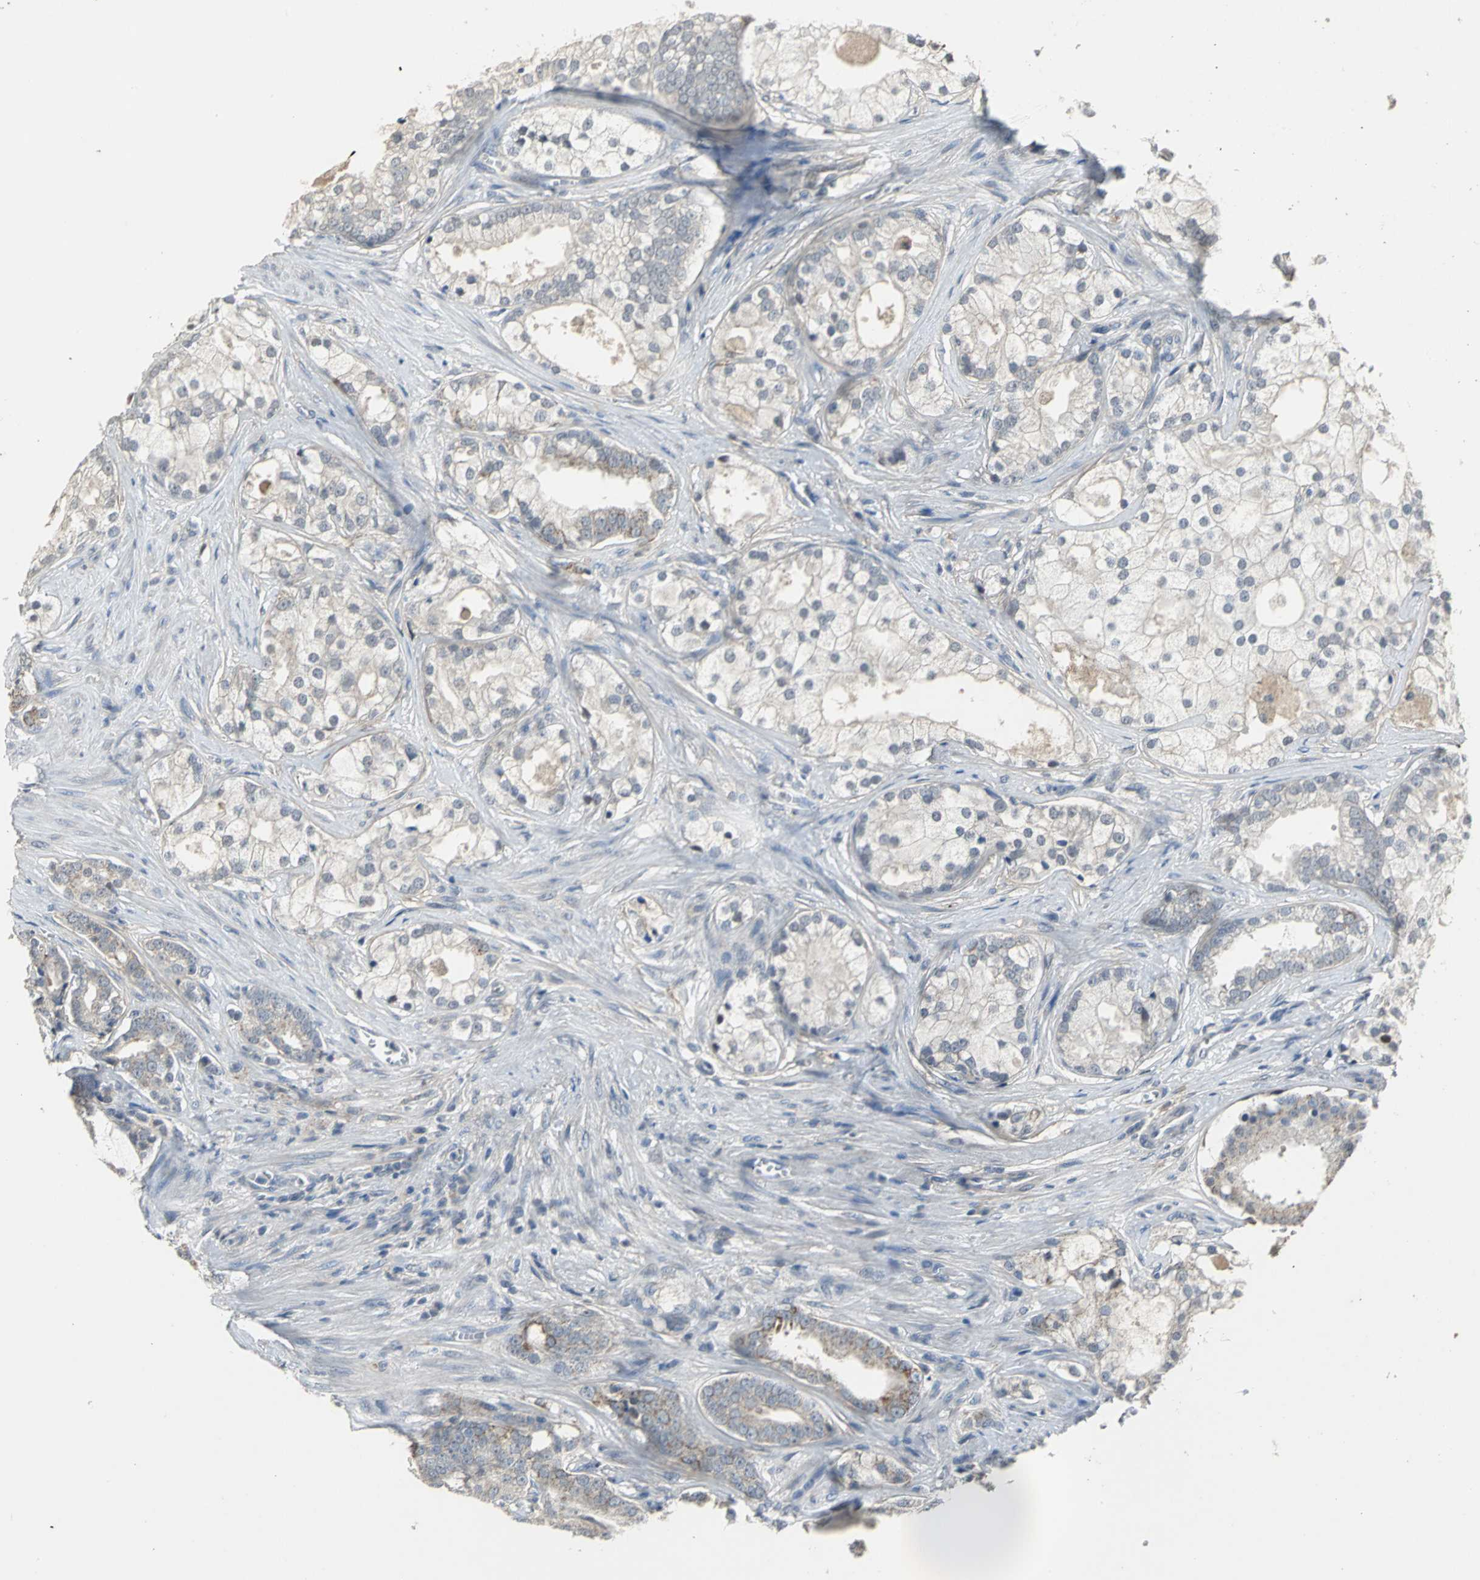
{"staining": {"intensity": "weak", "quantity": "25%-75%", "location": "cytoplasmic/membranous"}, "tissue": "prostate cancer", "cell_type": "Tumor cells", "image_type": "cancer", "snomed": [{"axis": "morphology", "description": "Adenocarcinoma, Low grade"}, {"axis": "topography", "description": "Prostate"}], "caption": "Prostate low-grade adenocarcinoma stained with immunohistochemistry (IHC) exhibits weak cytoplasmic/membranous expression in about 25%-75% of tumor cells.", "gene": "JADE3", "patient": {"sex": "male", "age": 58}}